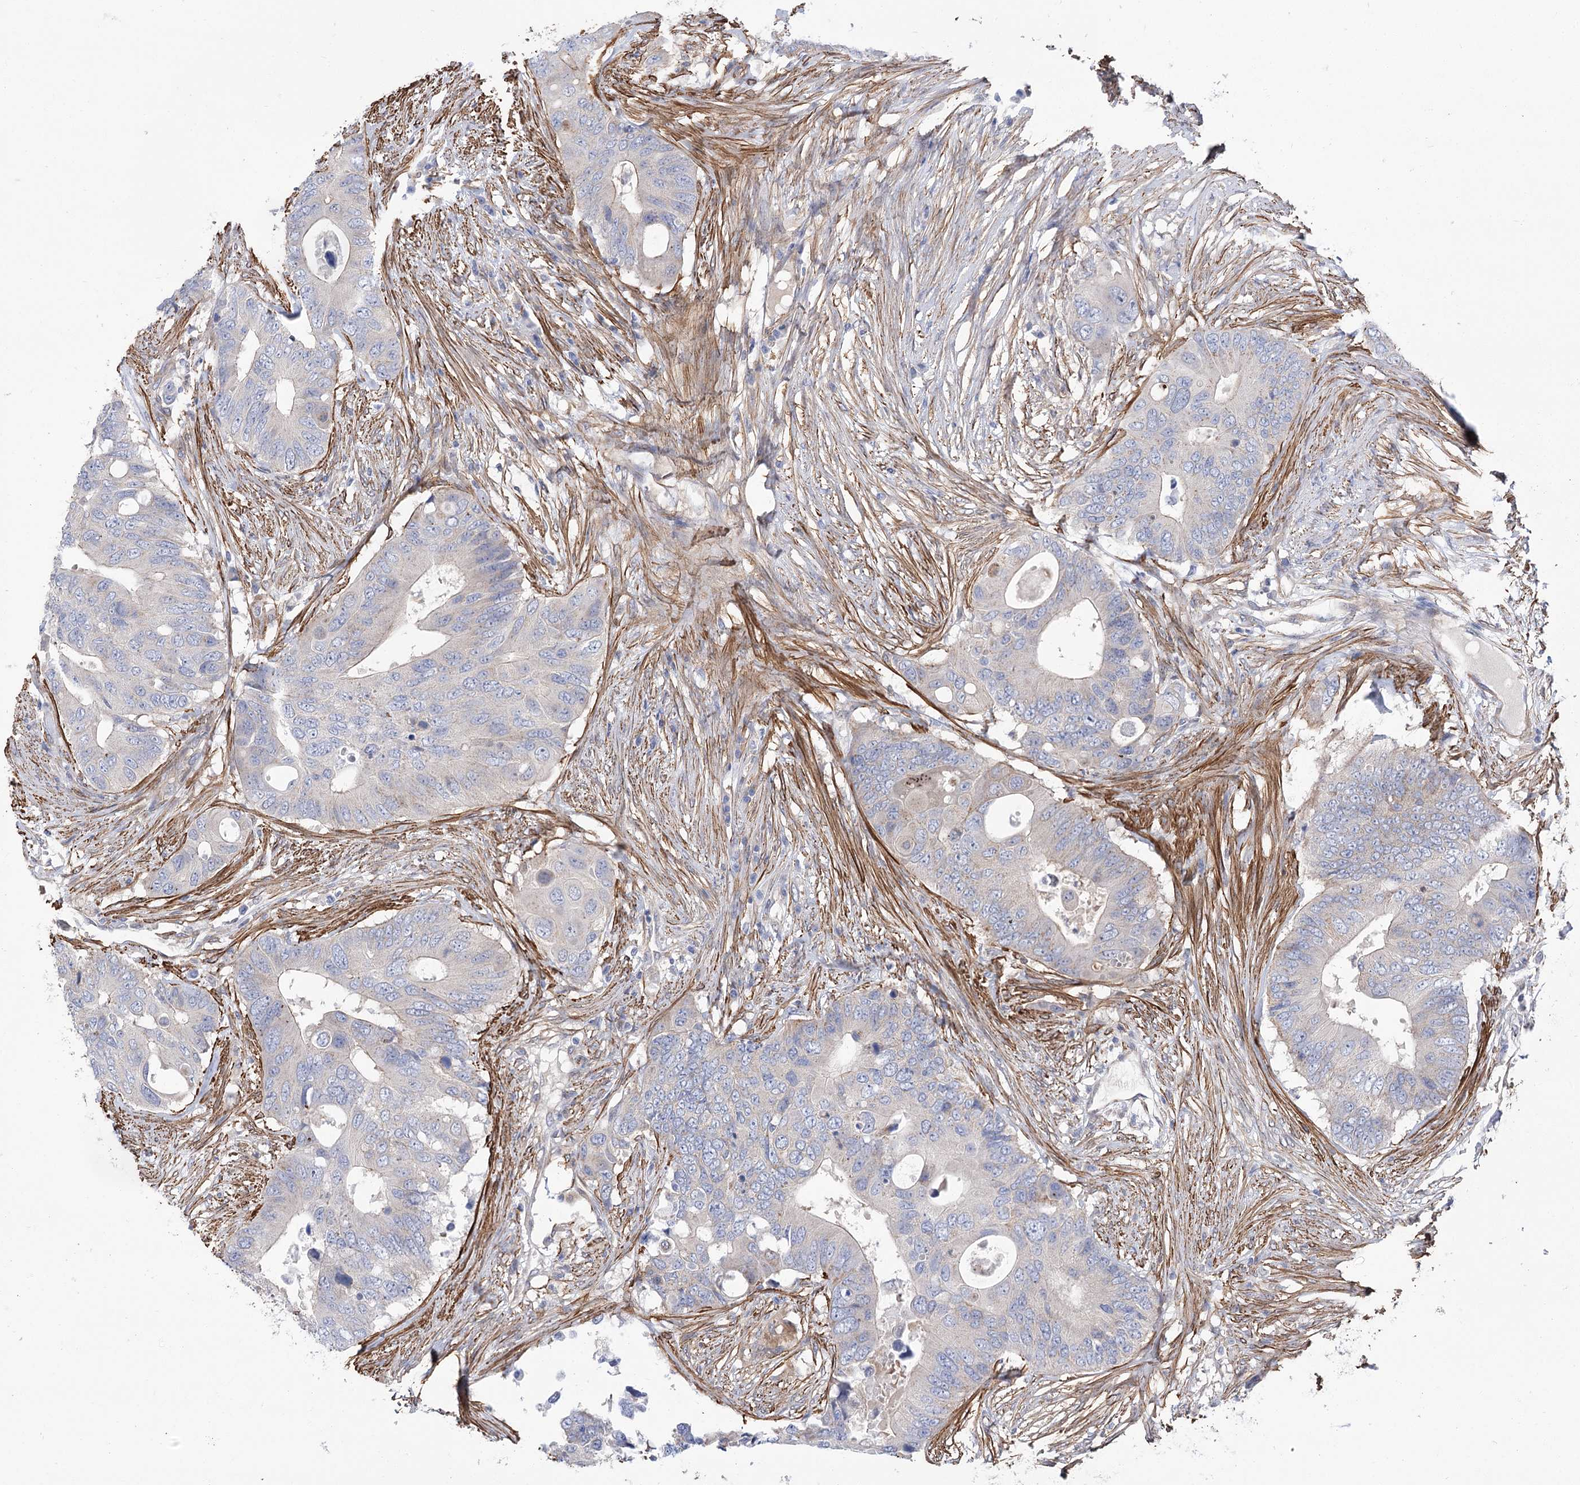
{"staining": {"intensity": "negative", "quantity": "none", "location": "none"}, "tissue": "colorectal cancer", "cell_type": "Tumor cells", "image_type": "cancer", "snomed": [{"axis": "morphology", "description": "Adenocarcinoma, NOS"}, {"axis": "topography", "description": "Colon"}], "caption": "This is an IHC histopathology image of human colorectal adenocarcinoma. There is no expression in tumor cells.", "gene": "WASHC3", "patient": {"sex": "male", "age": 71}}